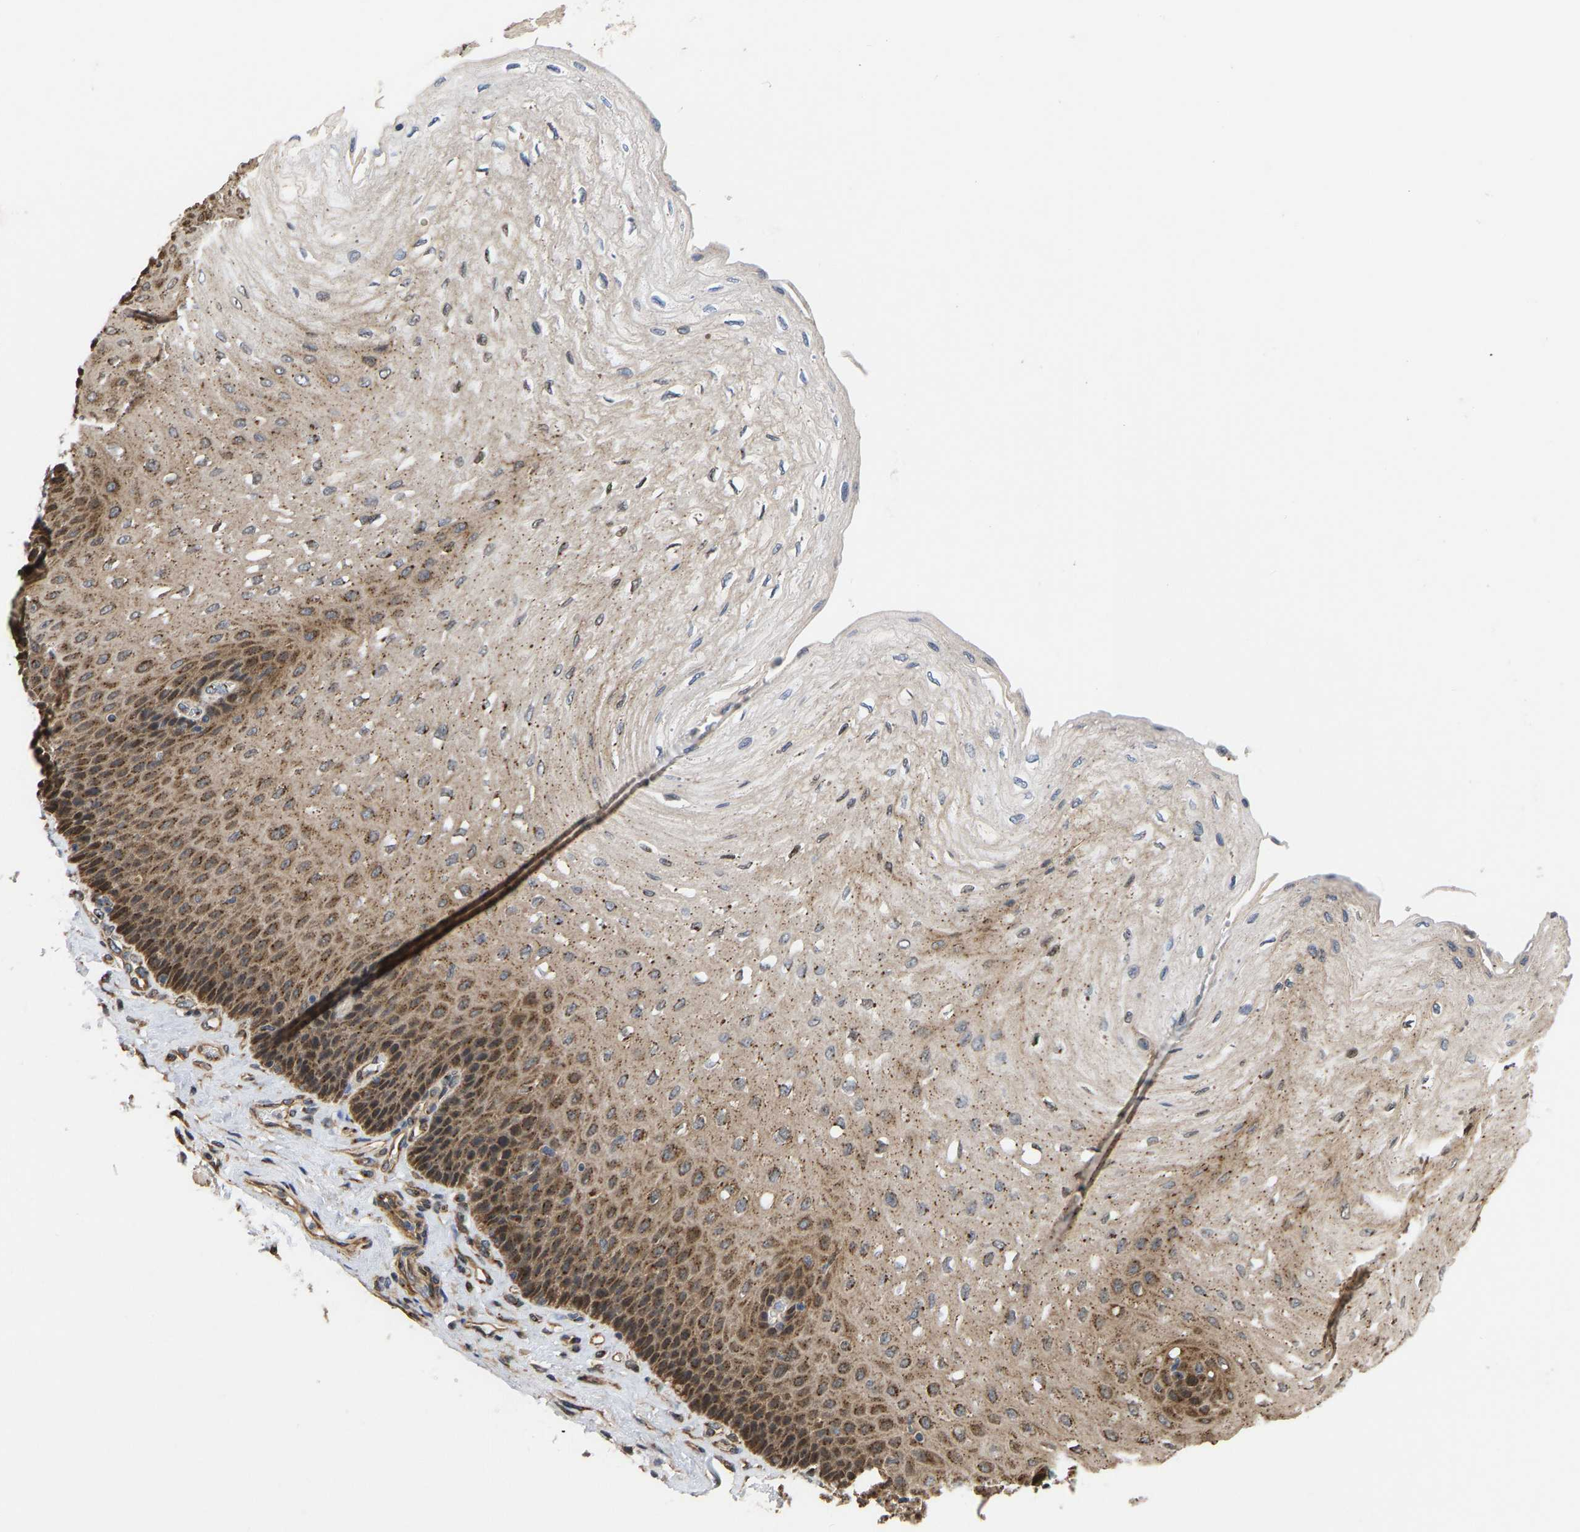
{"staining": {"intensity": "moderate", "quantity": ">75%", "location": "cytoplasmic/membranous"}, "tissue": "esophagus", "cell_type": "Squamous epithelial cells", "image_type": "normal", "snomed": [{"axis": "morphology", "description": "Normal tissue, NOS"}, {"axis": "topography", "description": "Esophagus"}], "caption": "Brown immunohistochemical staining in normal human esophagus shows moderate cytoplasmic/membranous staining in approximately >75% of squamous epithelial cells.", "gene": "YIPF4", "patient": {"sex": "female", "age": 72}}